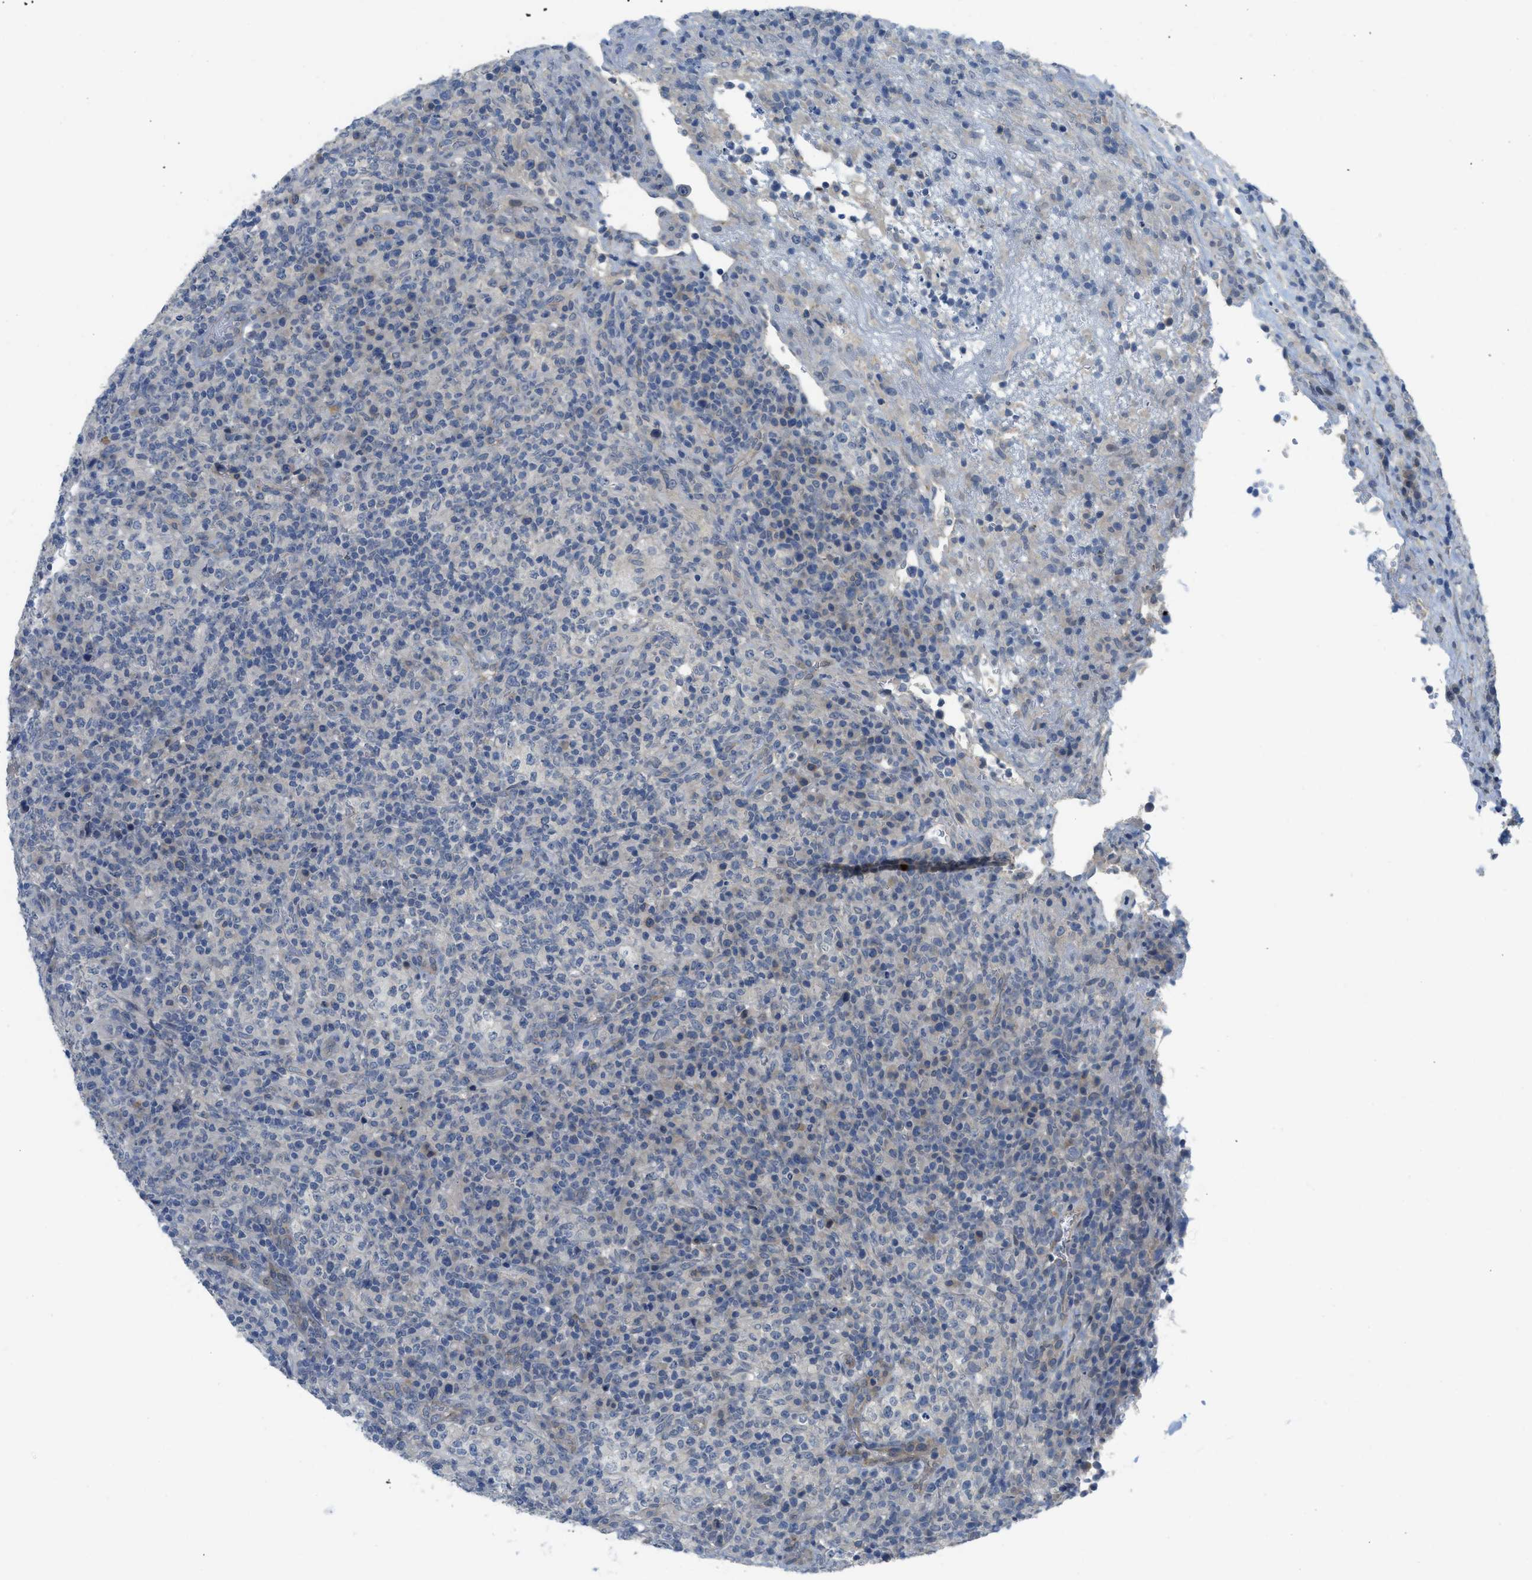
{"staining": {"intensity": "negative", "quantity": "none", "location": "none"}, "tissue": "lymphoma", "cell_type": "Tumor cells", "image_type": "cancer", "snomed": [{"axis": "morphology", "description": "Malignant lymphoma, non-Hodgkin's type, High grade"}, {"axis": "topography", "description": "Lymph node"}], "caption": "An immunohistochemistry (IHC) micrograph of malignant lymphoma, non-Hodgkin's type (high-grade) is shown. There is no staining in tumor cells of malignant lymphoma, non-Hodgkin's type (high-grade).", "gene": "TNFAIP1", "patient": {"sex": "female", "age": 76}}